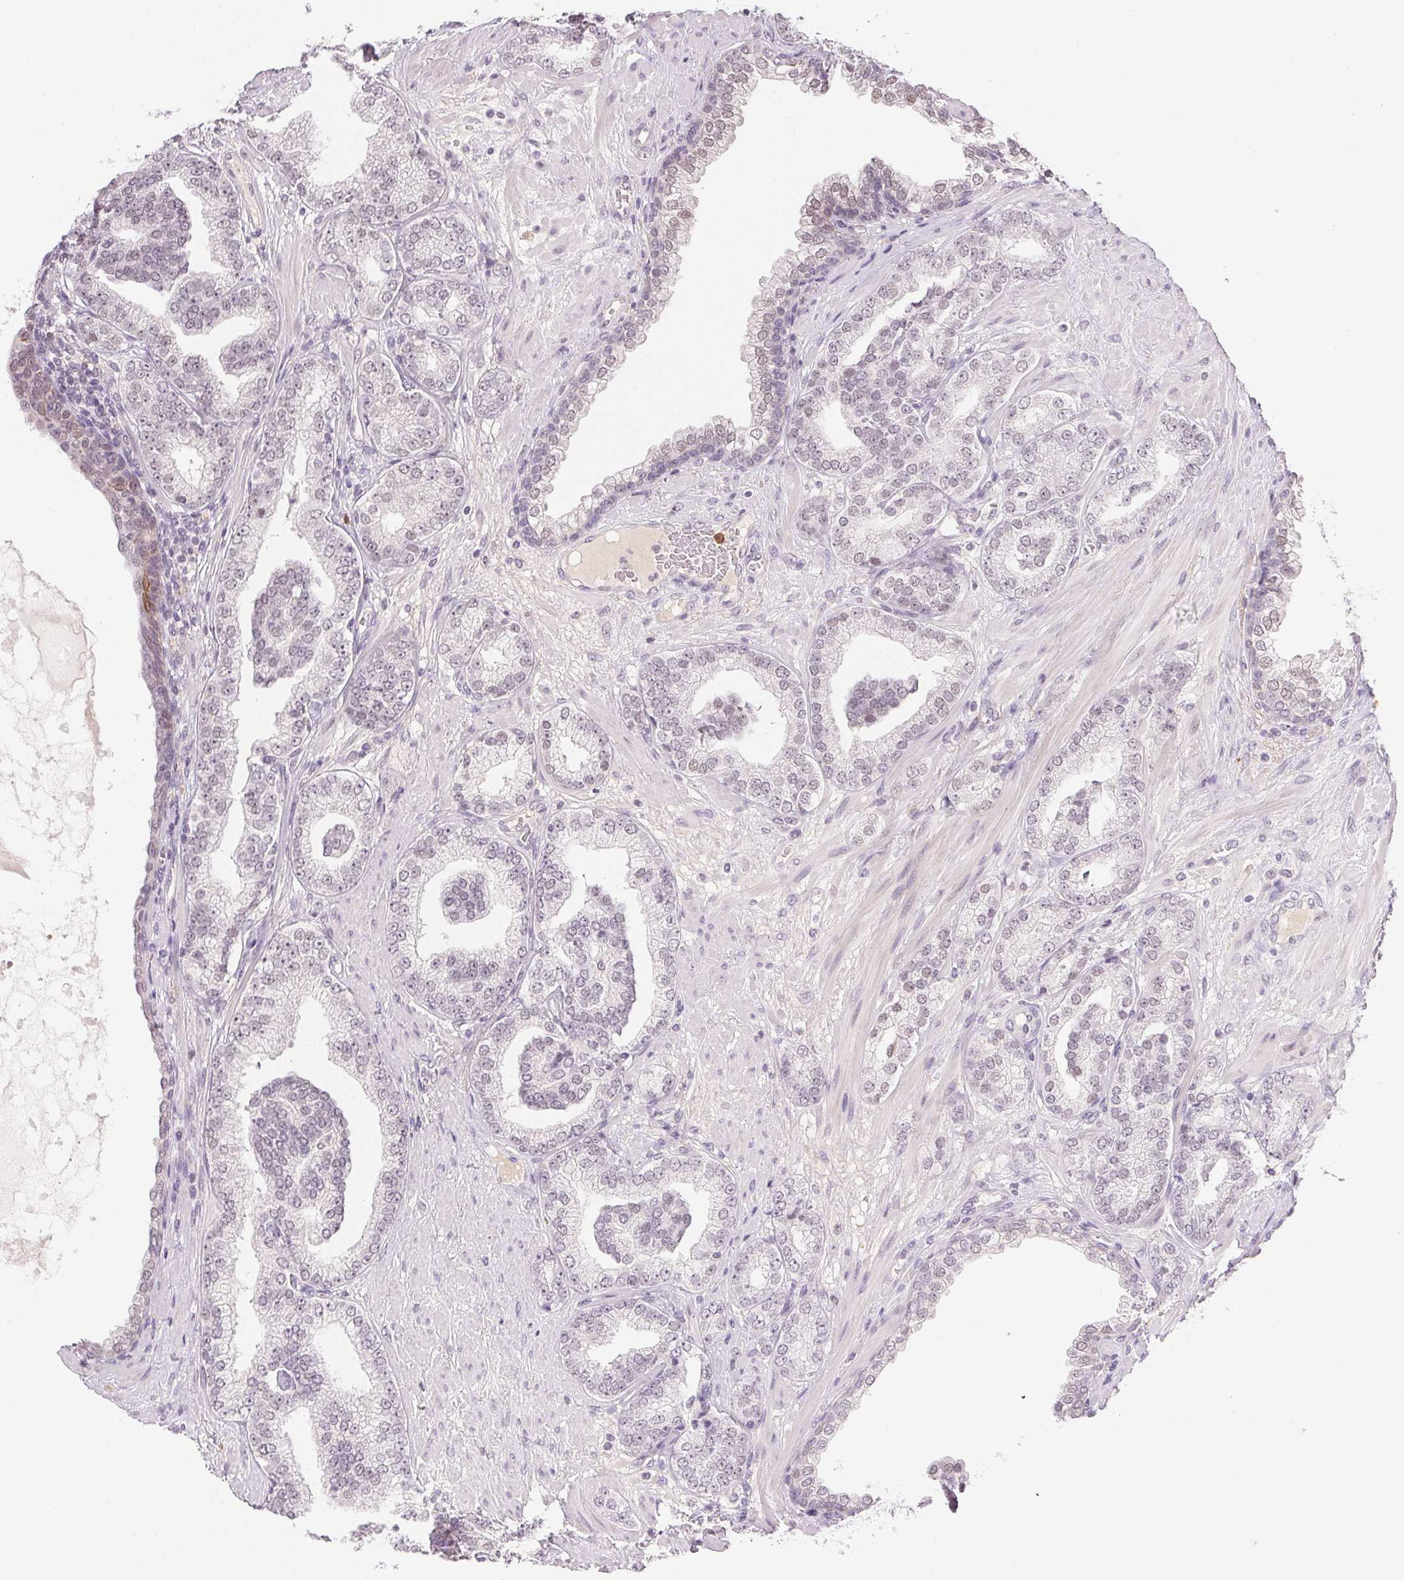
{"staining": {"intensity": "negative", "quantity": "none", "location": "none"}, "tissue": "prostate cancer", "cell_type": "Tumor cells", "image_type": "cancer", "snomed": [{"axis": "morphology", "description": "Adenocarcinoma, High grade"}, {"axis": "topography", "description": "Prostate"}], "caption": "This is a micrograph of IHC staining of high-grade adenocarcinoma (prostate), which shows no staining in tumor cells. The staining was performed using DAB to visualize the protein expression in brown, while the nuclei were stained in blue with hematoxylin (Magnification: 20x).", "gene": "FNDC4", "patient": {"sex": "male", "age": 62}}